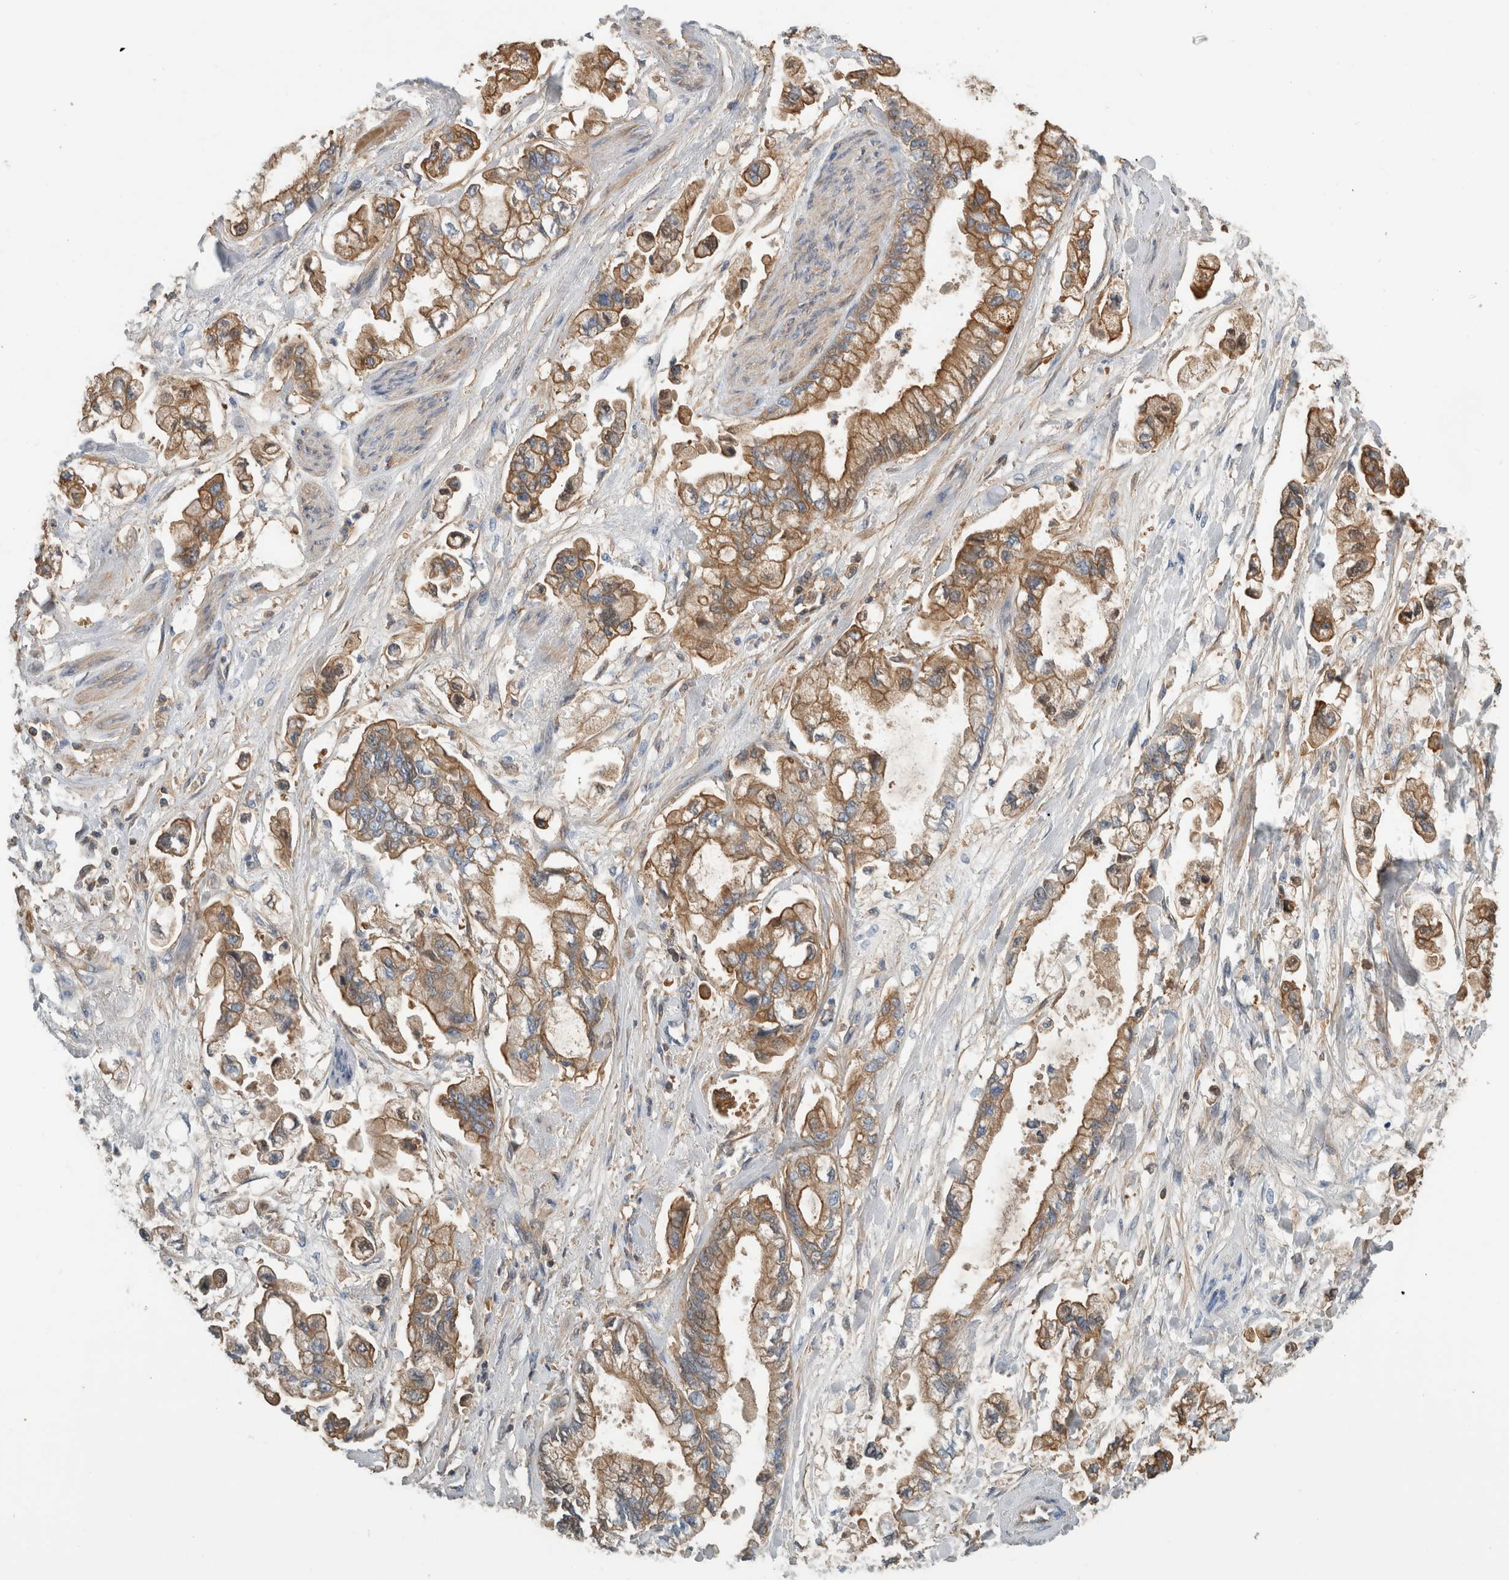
{"staining": {"intensity": "moderate", "quantity": ">75%", "location": "cytoplasmic/membranous"}, "tissue": "stomach cancer", "cell_type": "Tumor cells", "image_type": "cancer", "snomed": [{"axis": "morphology", "description": "Normal tissue, NOS"}, {"axis": "morphology", "description": "Adenocarcinoma, NOS"}, {"axis": "topography", "description": "Stomach"}], "caption": "Moderate cytoplasmic/membranous positivity is identified in approximately >75% of tumor cells in adenocarcinoma (stomach).", "gene": "CFI", "patient": {"sex": "male", "age": 62}}